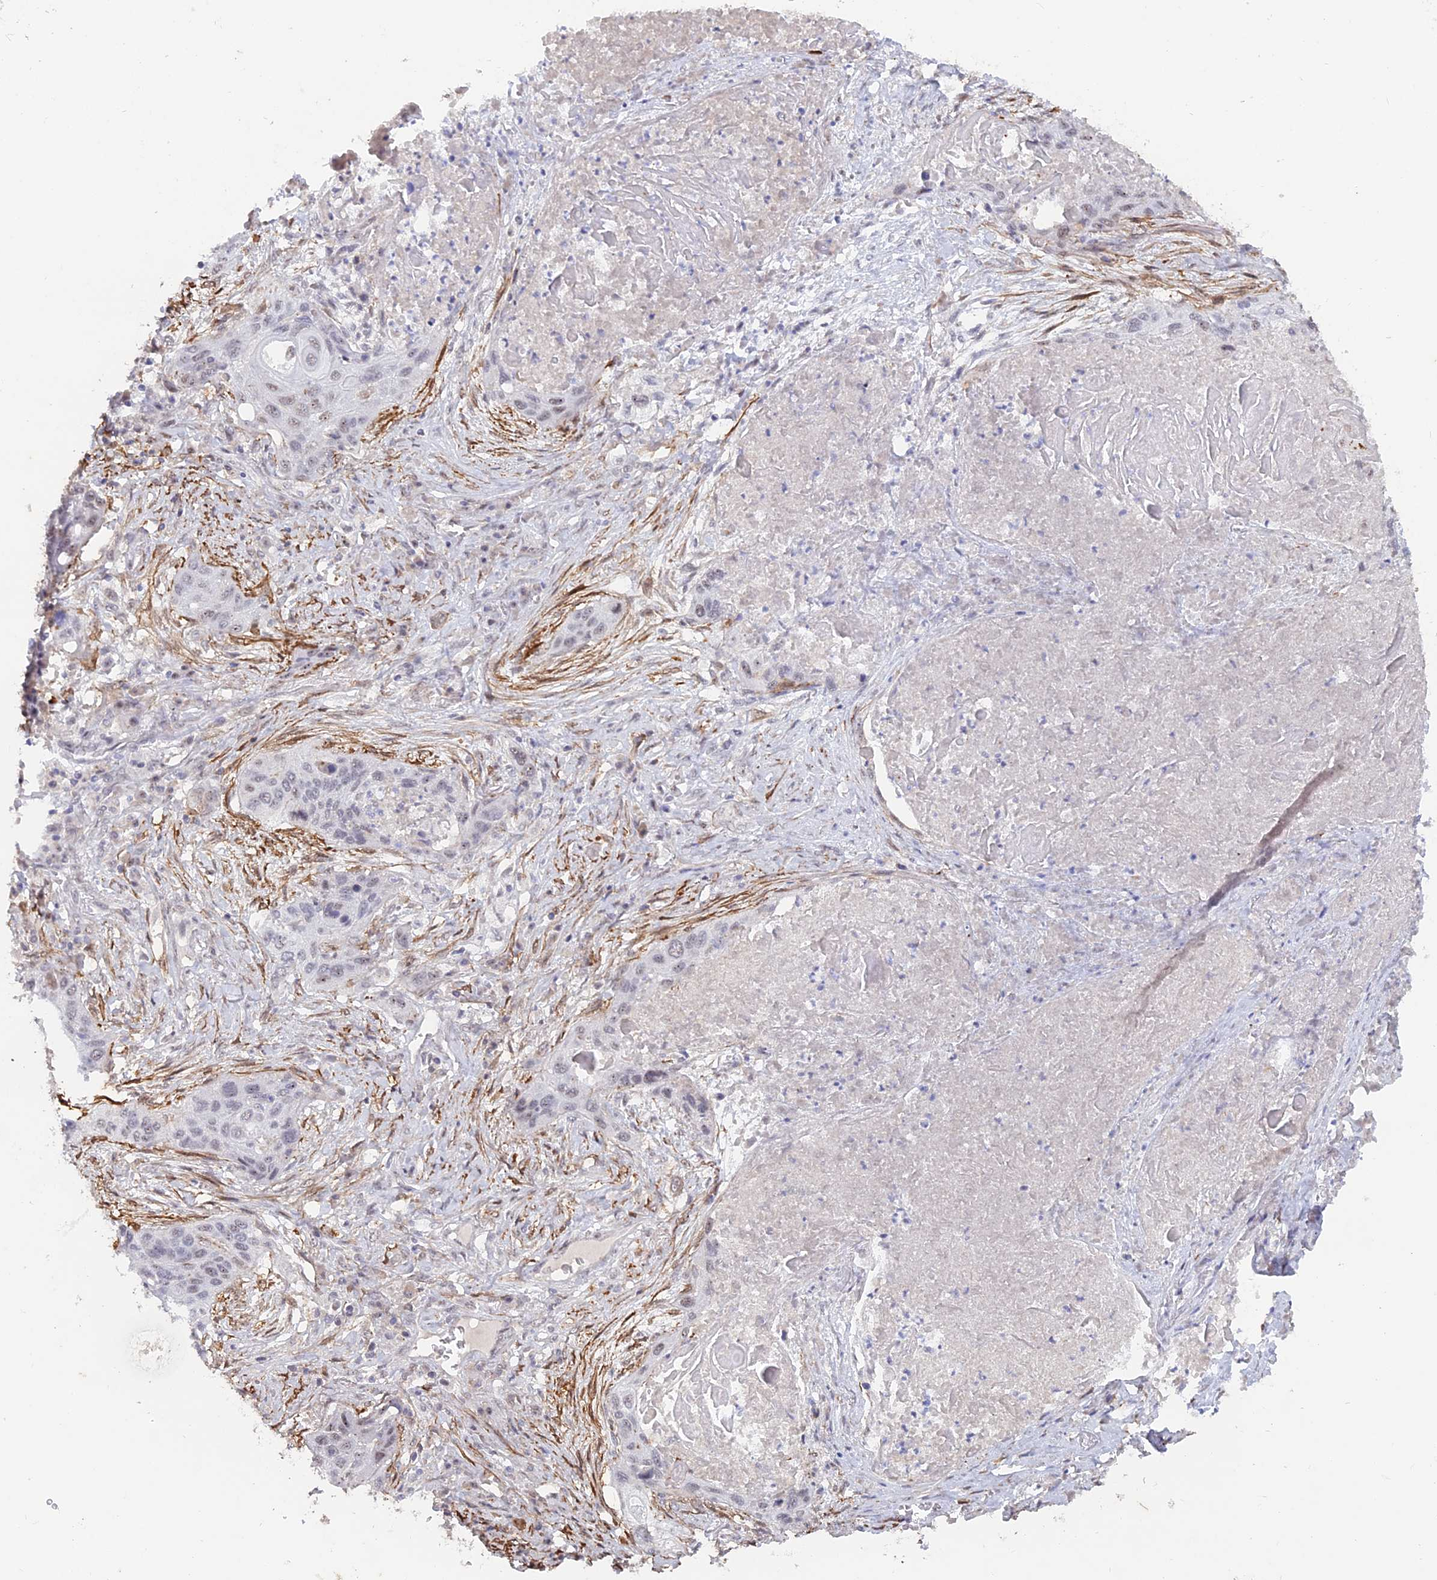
{"staining": {"intensity": "weak", "quantity": "<25%", "location": "nuclear"}, "tissue": "lung cancer", "cell_type": "Tumor cells", "image_type": "cancer", "snomed": [{"axis": "morphology", "description": "Squamous cell carcinoma, NOS"}, {"axis": "topography", "description": "Lung"}], "caption": "IHC micrograph of neoplastic tissue: lung squamous cell carcinoma stained with DAB (3,3'-diaminobenzidine) demonstrates no significant protein positivity in tumor cells. (DAB (3,3'-diaminobenzidine) immunohistochemistry (IHC) with hematoxylin counter stain).", "gene": "CCDC154", "patient": {"sex": "female", "age": 63}}